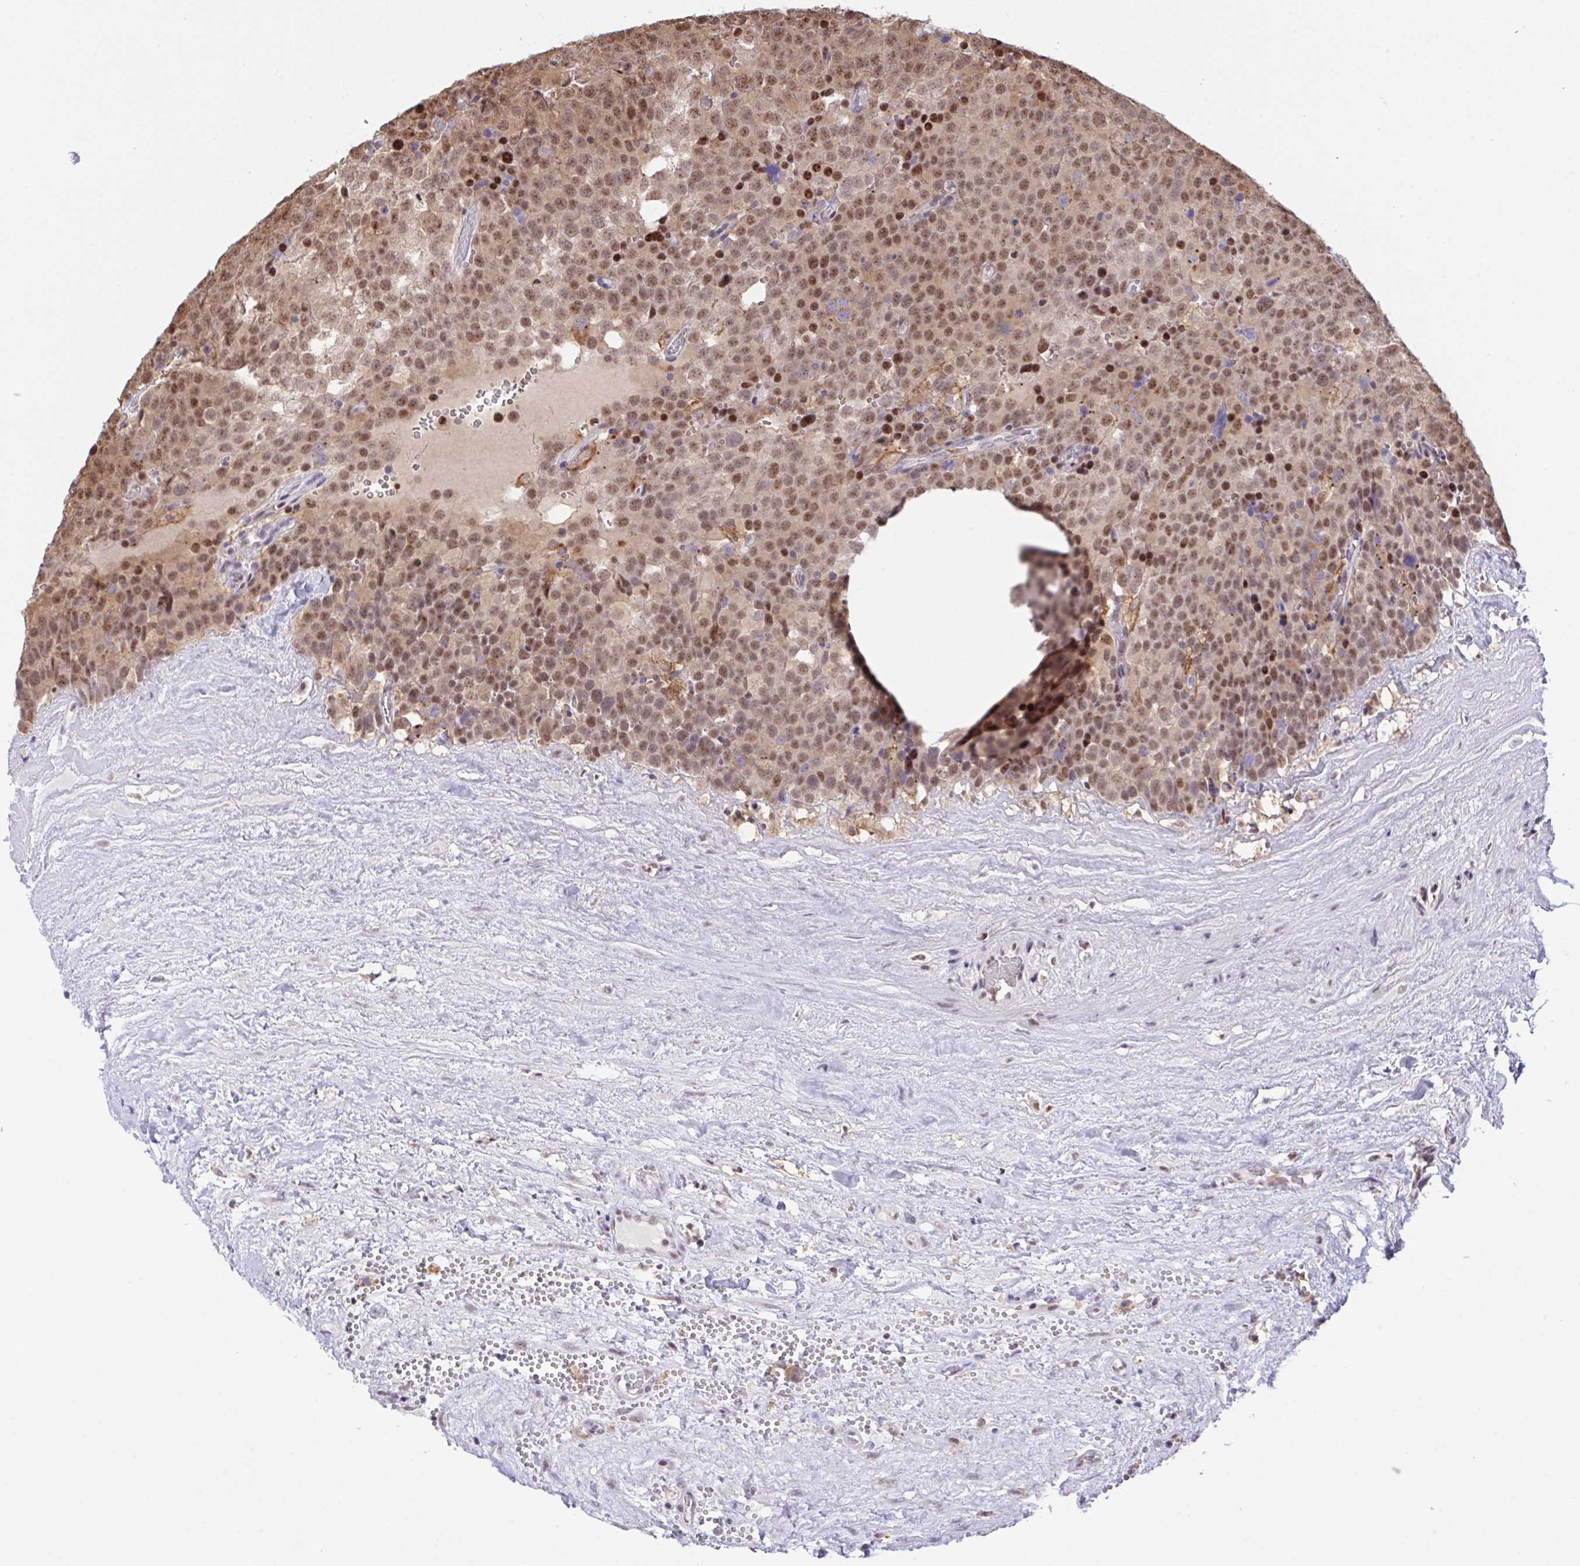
{"staining": {"intensity": "moderate", "quantity": ">75%", "location": "nuclear"}, "tissue": "testis cancer", "cell_type": "Tumor cells", "image_type": "cancer", "snomed": [{"axis": "morphology", "description": "Seminoma, NOS"}, {"axis": "topography", "description": "Testis"}], "caption": "Immunohistochemical staining of human seminoma (testis) exhibits moderate nuclear protein staining in approximately >75% of tumor cells. (Brightfield microscopy of DAB IHC at high magnification).", "gene": "OR6K3", "patient": {"sex": "male", "age": 71}}